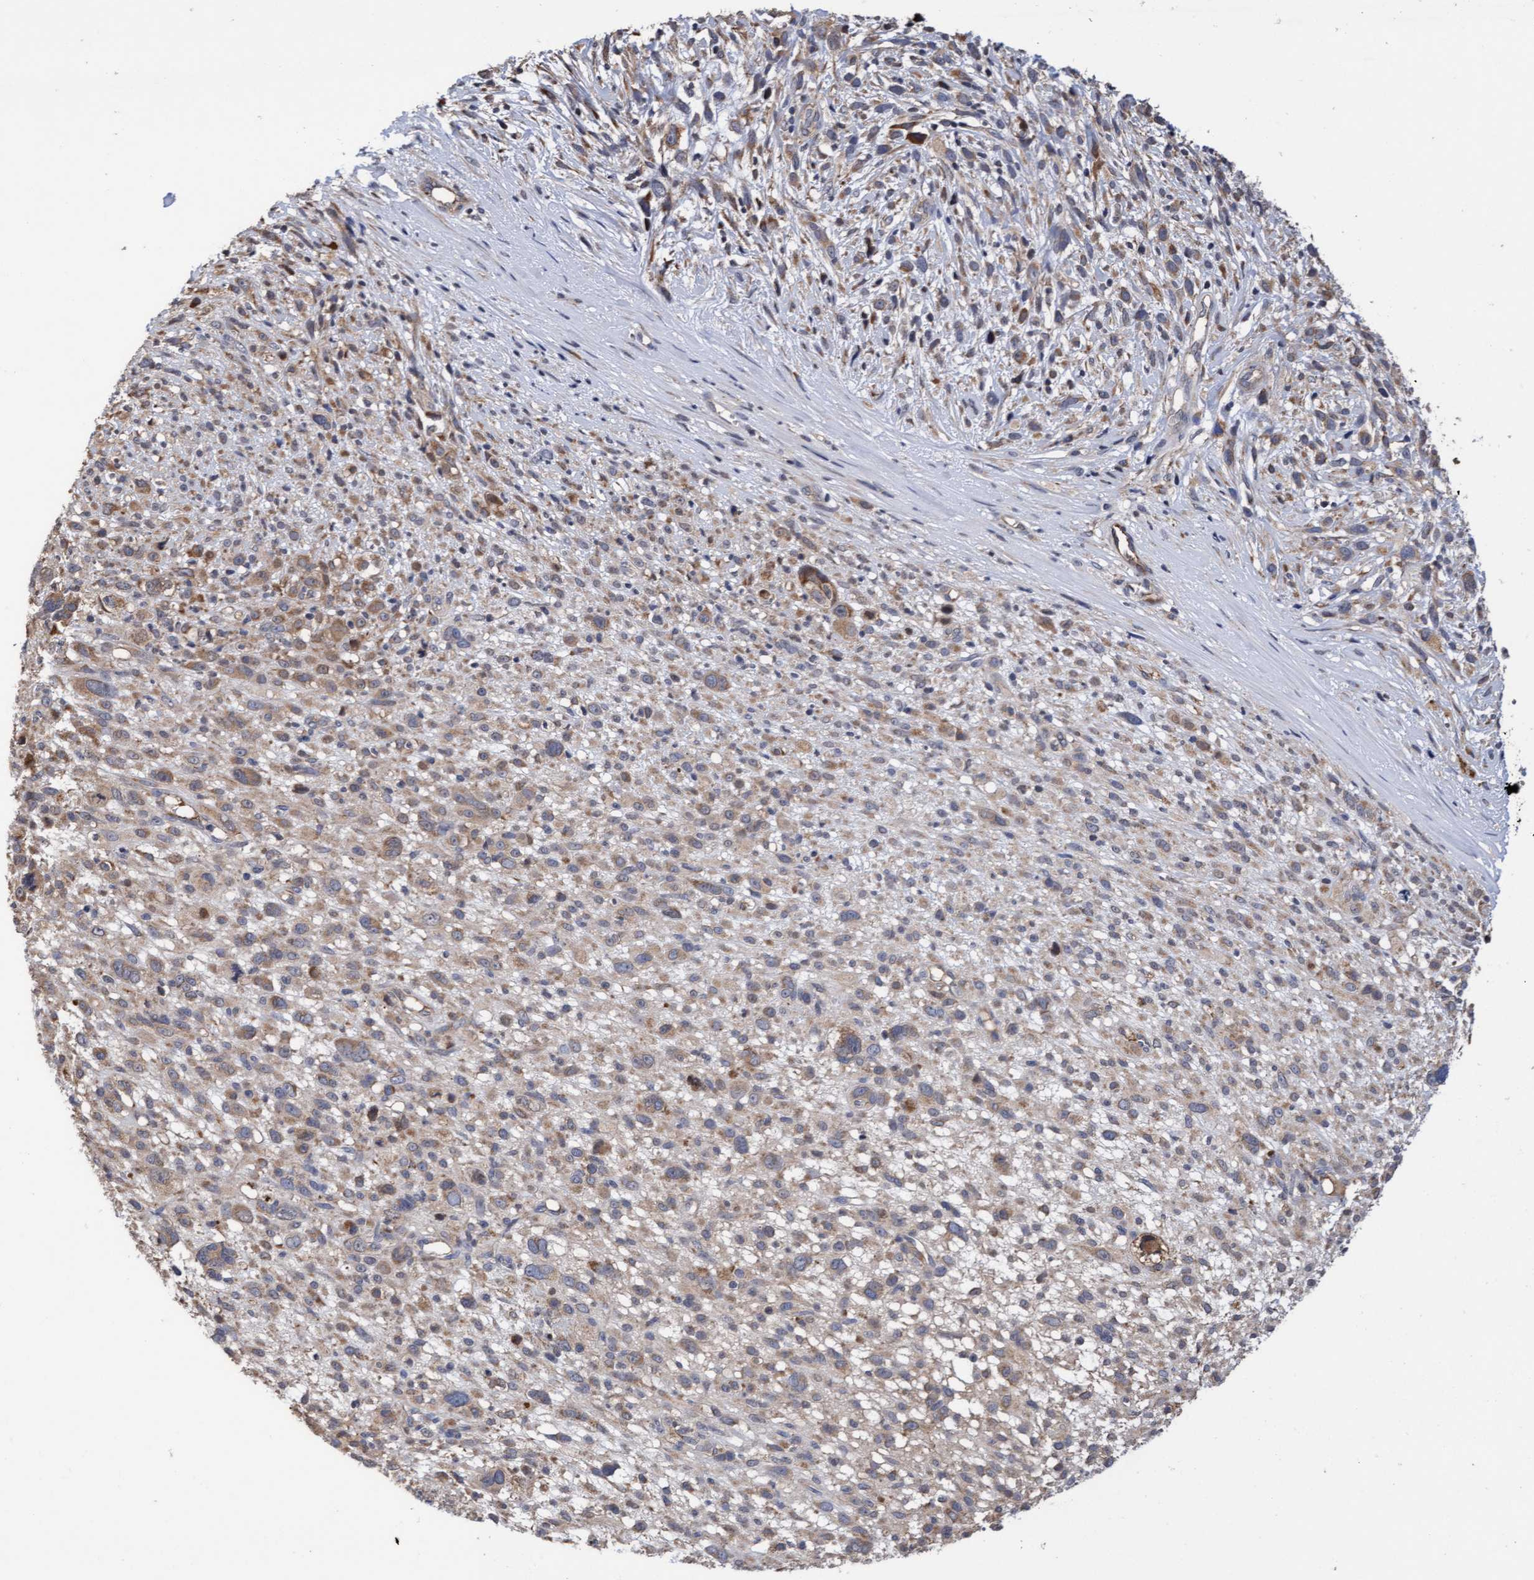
{"staining": {"intensity": "weak", "quantity": ">75%", "location": "cytoplasmic/membranous"}, "tissue": "melanoma", "cell_type": "Tumor cells", "image_type": "cancer", "snomed": [{"axis": "morphology", "description": "Malignant melanoma, NOS"}, {"axis": "topography", "description": "Skin"}], "caption": "This histopathology image shows malignant melanoma stained with immunohistochemistry (IHC) to label a protein in brown. The cytoplasmic/membranous of tumor cells show weak positivity for the protein. Nuclei are counter-stained blue.", "gene": "ITFG1", "patient": {"sex": "female", "age": 55}}